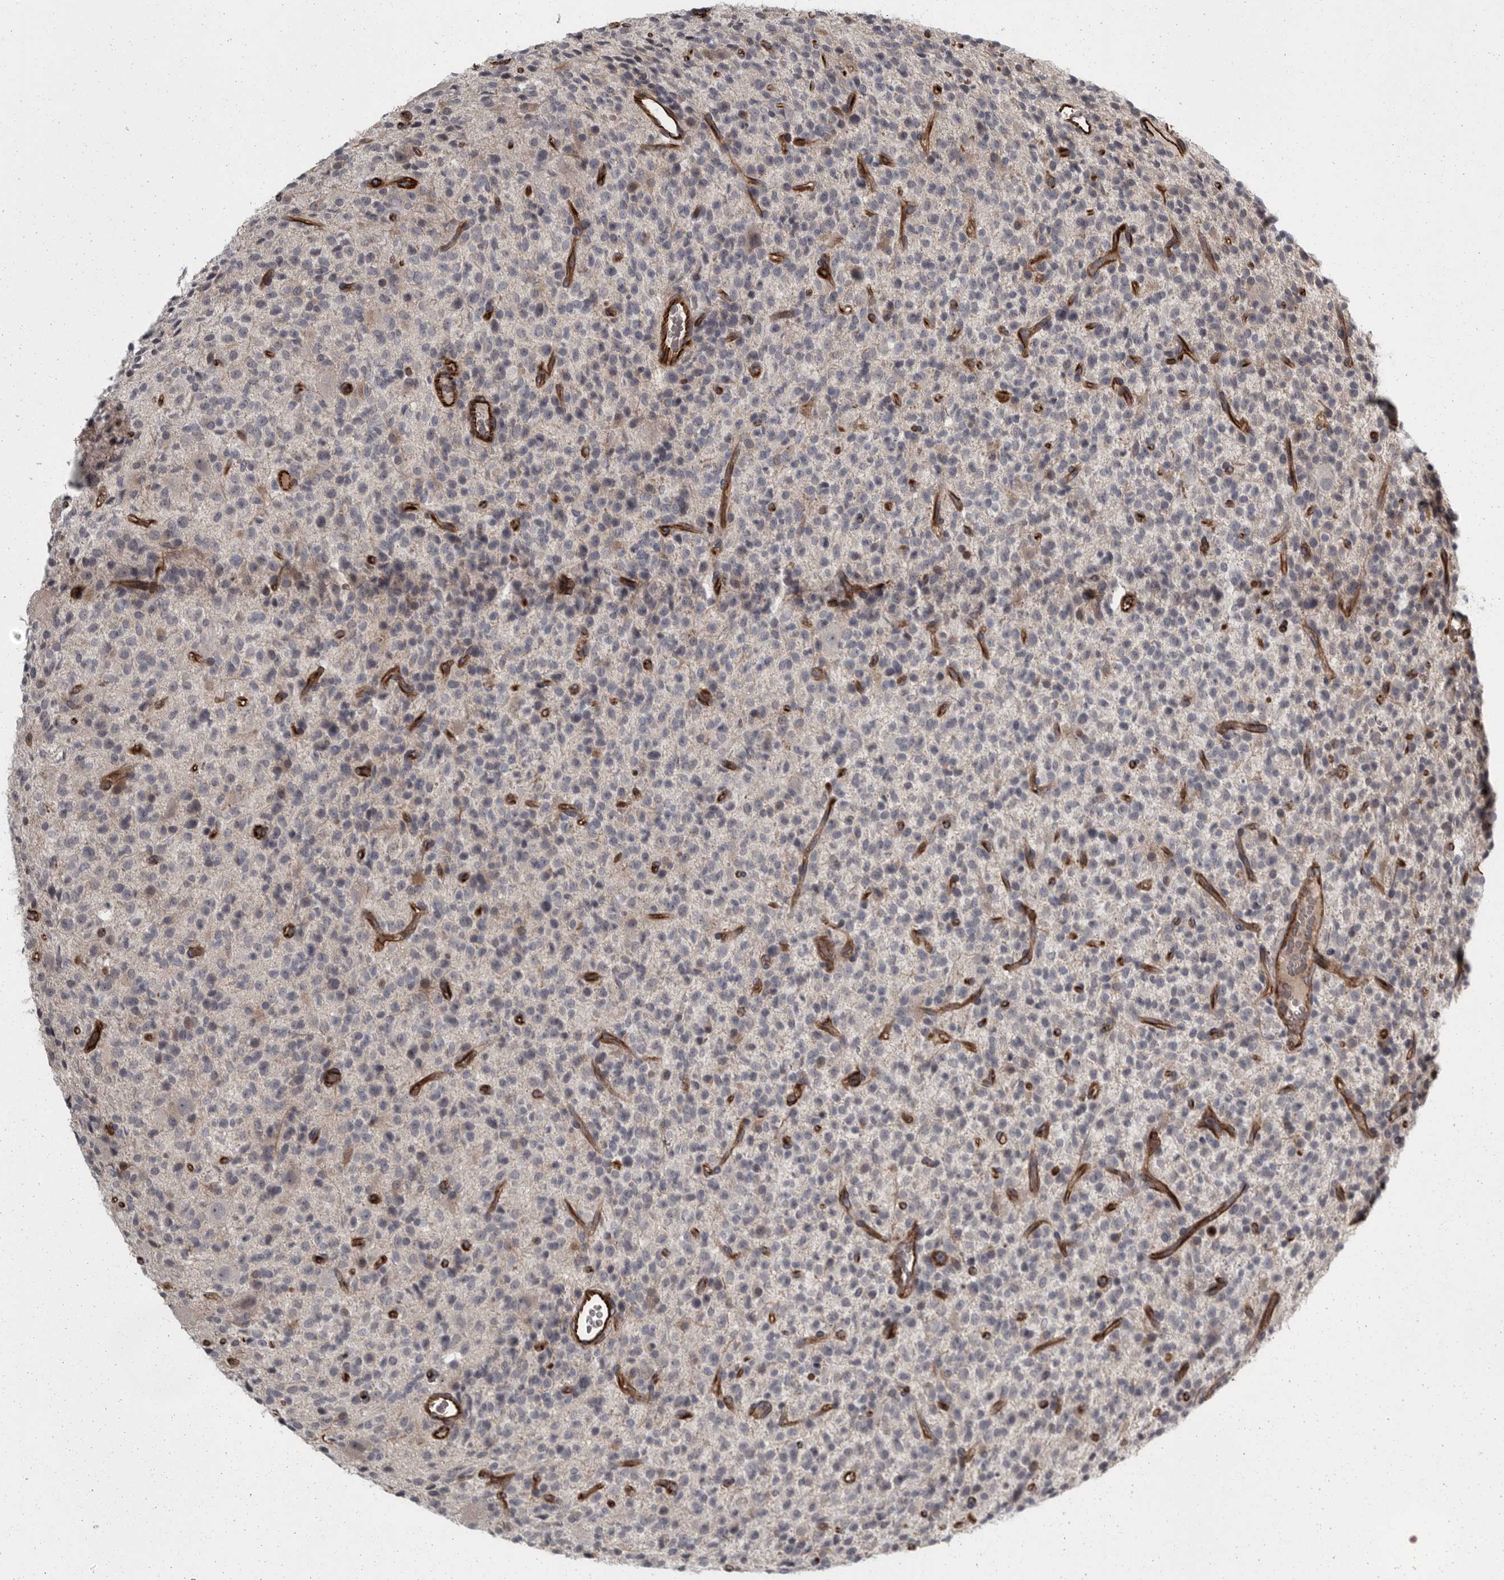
{"staining": {"intensity": "negative", "quantity": "none", "location": "none"}, "tissue": "glioma", "cell_type": "Tumor cells", "image_type": "cancer", "snomed": [{"axis": "morphology", "description": "Glioma, malignant, High grade"}, {"axis": "topography", "description": "Brain"}], "caption": "Photomicrograph shows no protein positivity in tumor cells of glioma tissue.", "gene": "FAAP100", "patient": {"sex": "male", "age": 34}}